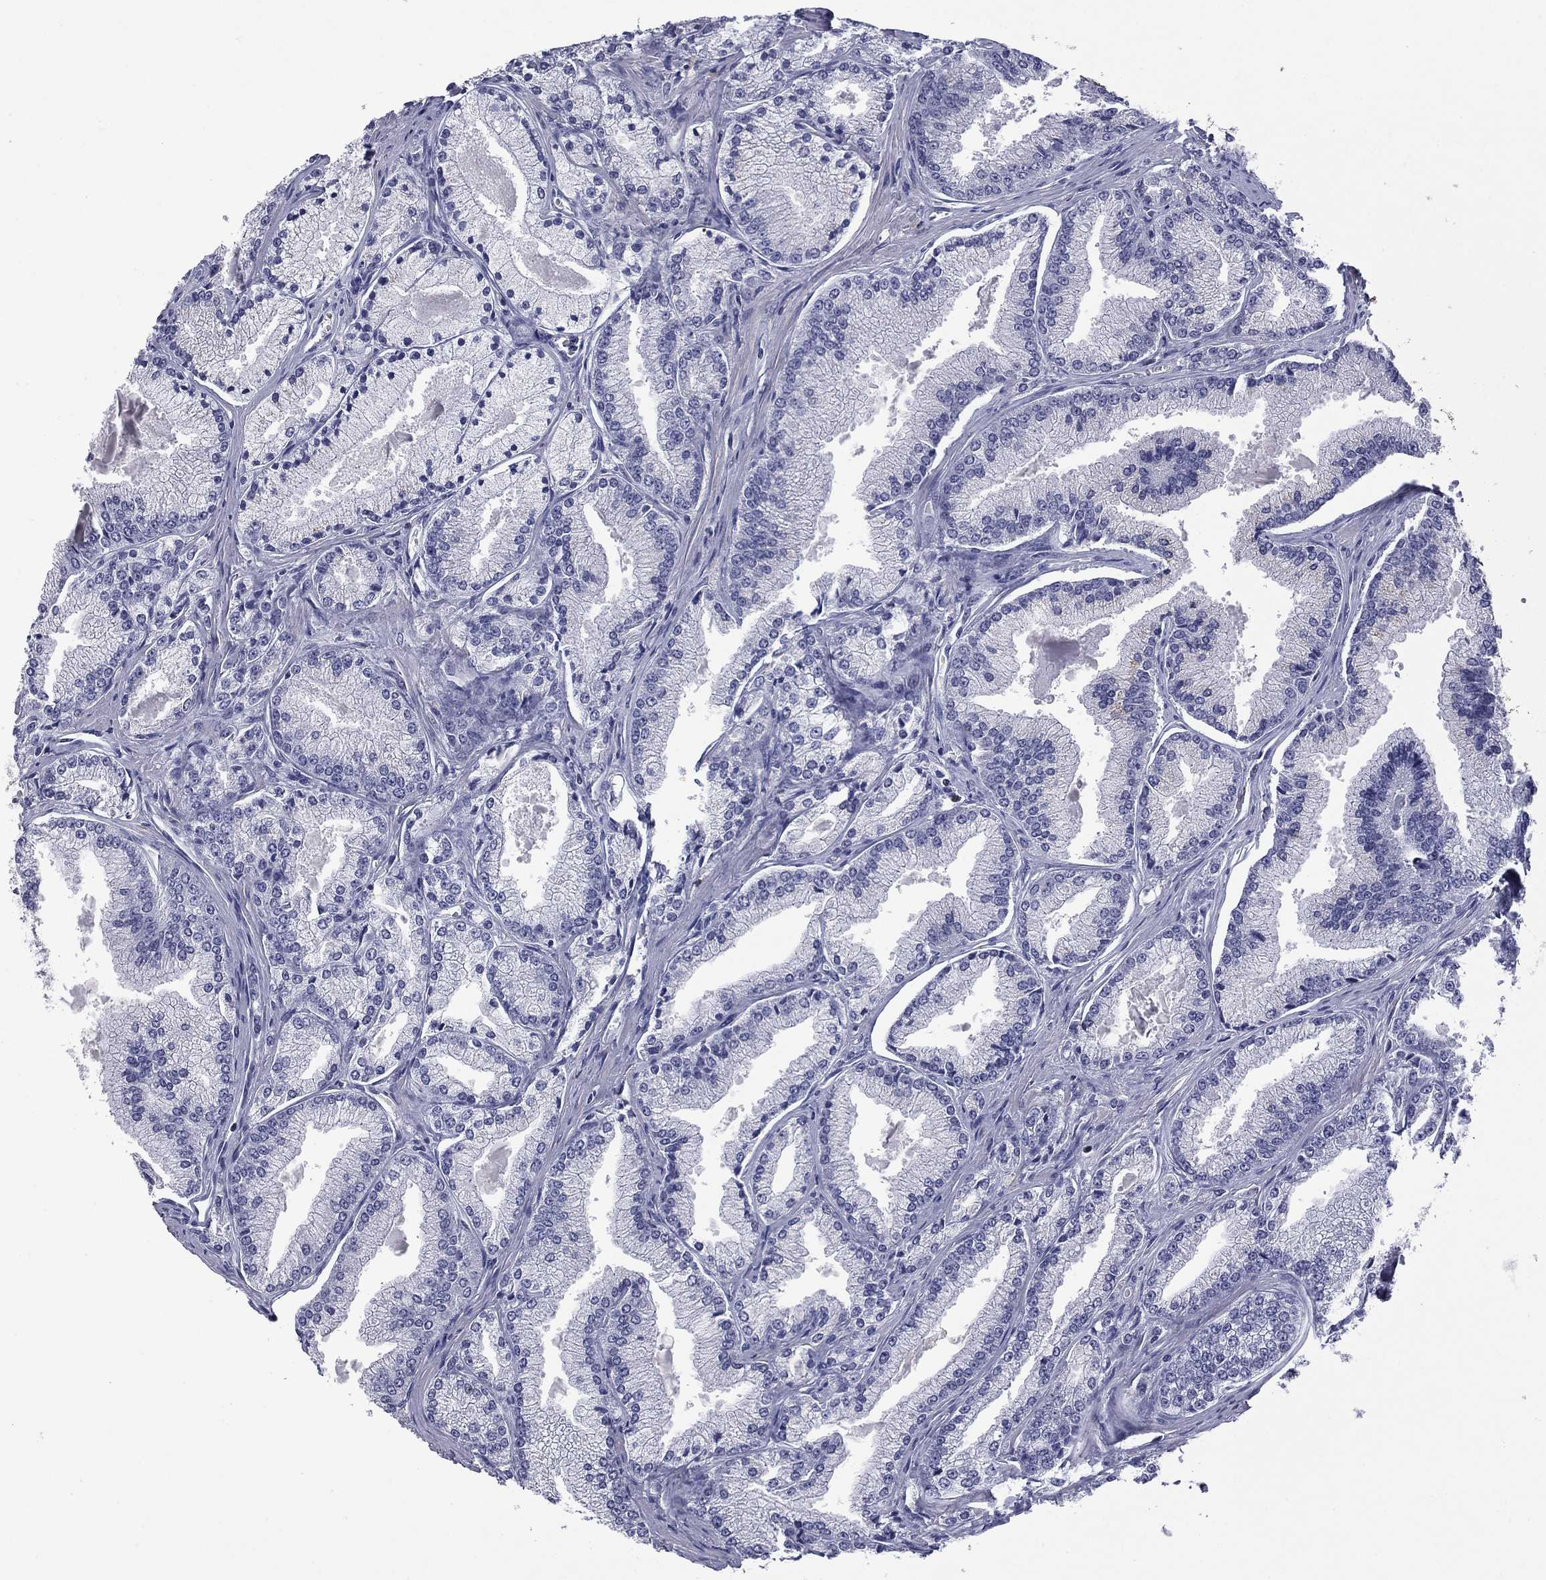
{"staining": {"intensity": "negative", "quantity": "none", "location": "none"}, "tissue": "prostate cancer", "cell_type": "Tumor cells", "image_type": "cancer", "snomed": [{"axis": "morphology", "description": "Adenocarcinoma, NOS"}, {"axis": "morphology", "description": "Adenocarcinoma, High grade"}, {"axis": "topography", "description": "Prostate"}], "caption": "Immunohistochemistry (IHC) of prostate cancer demonstrates no staining in tumor cells. The staining was performed using DAB (3,3'-diaminobenzidine) to visualize the protein expression in brown, while the nuclei were stained in blue with hematoxylin (Magnification: 20x).", "gene": "IKZF3", "patient": {"sex": "male", "age": 70}}